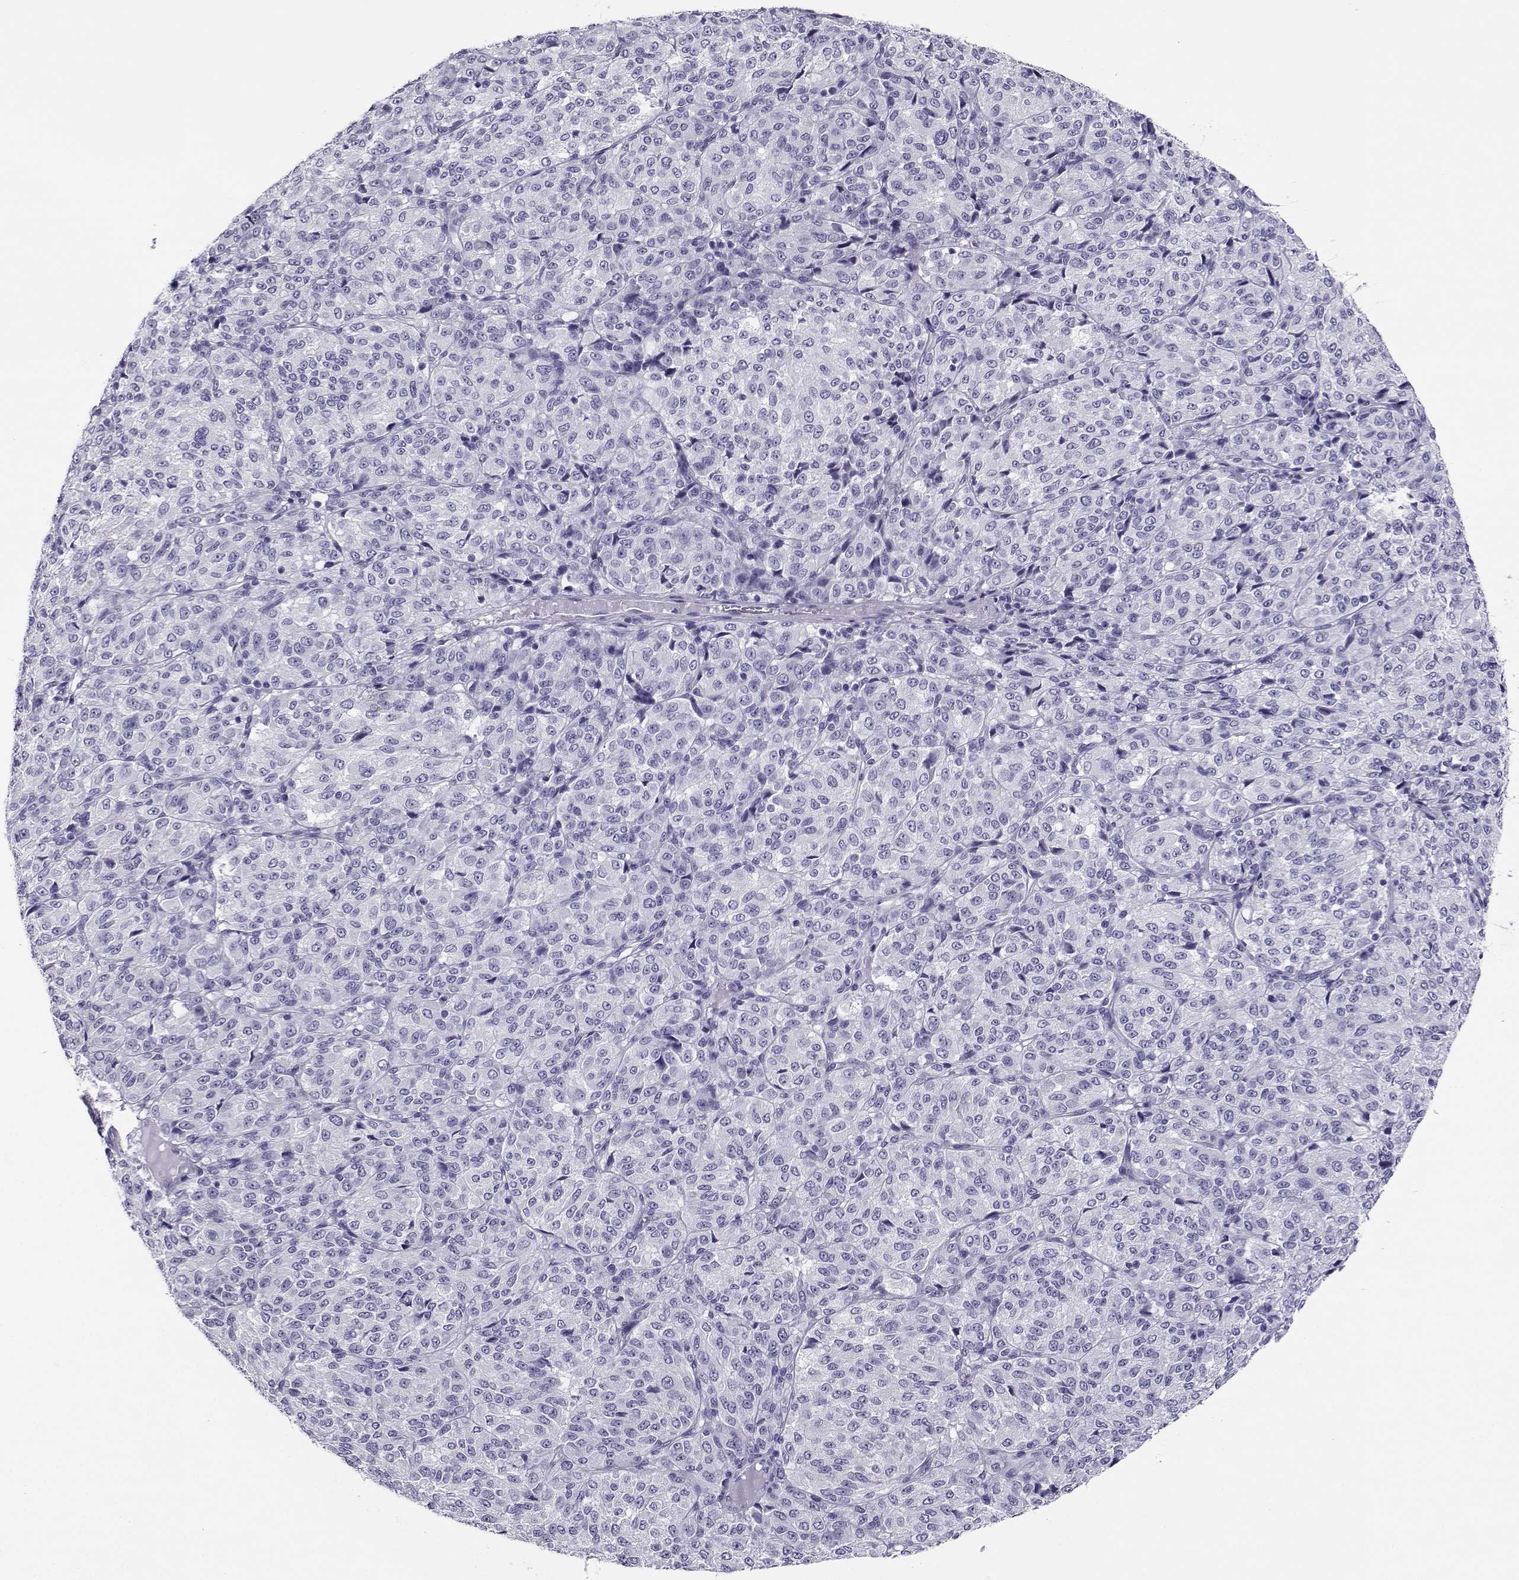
{"staining": {"intensity": "negative", "quantity": "none", "location": "none"}, "tissue": "melanoma", "cell_type": "Tumor cells", "image_type": "cancer", "snomed": [{"axis": "morphology", "description": "Malignant melanoma, Metastatic site"}, {"axis": "topography", "description": "Brain"}], "caption": "High magnification brightfield microscopy of melanoma stained with DAB (brown) and counterstained with hematoxylin (blue): tumor cells show no significant positivity. (DAB (3,3'-diaminobenzidine) immunohistochemistry with hematoxylin counter stain).", "gene": "RHOXF2", "patient": {"sex": "female", "age": 56}}